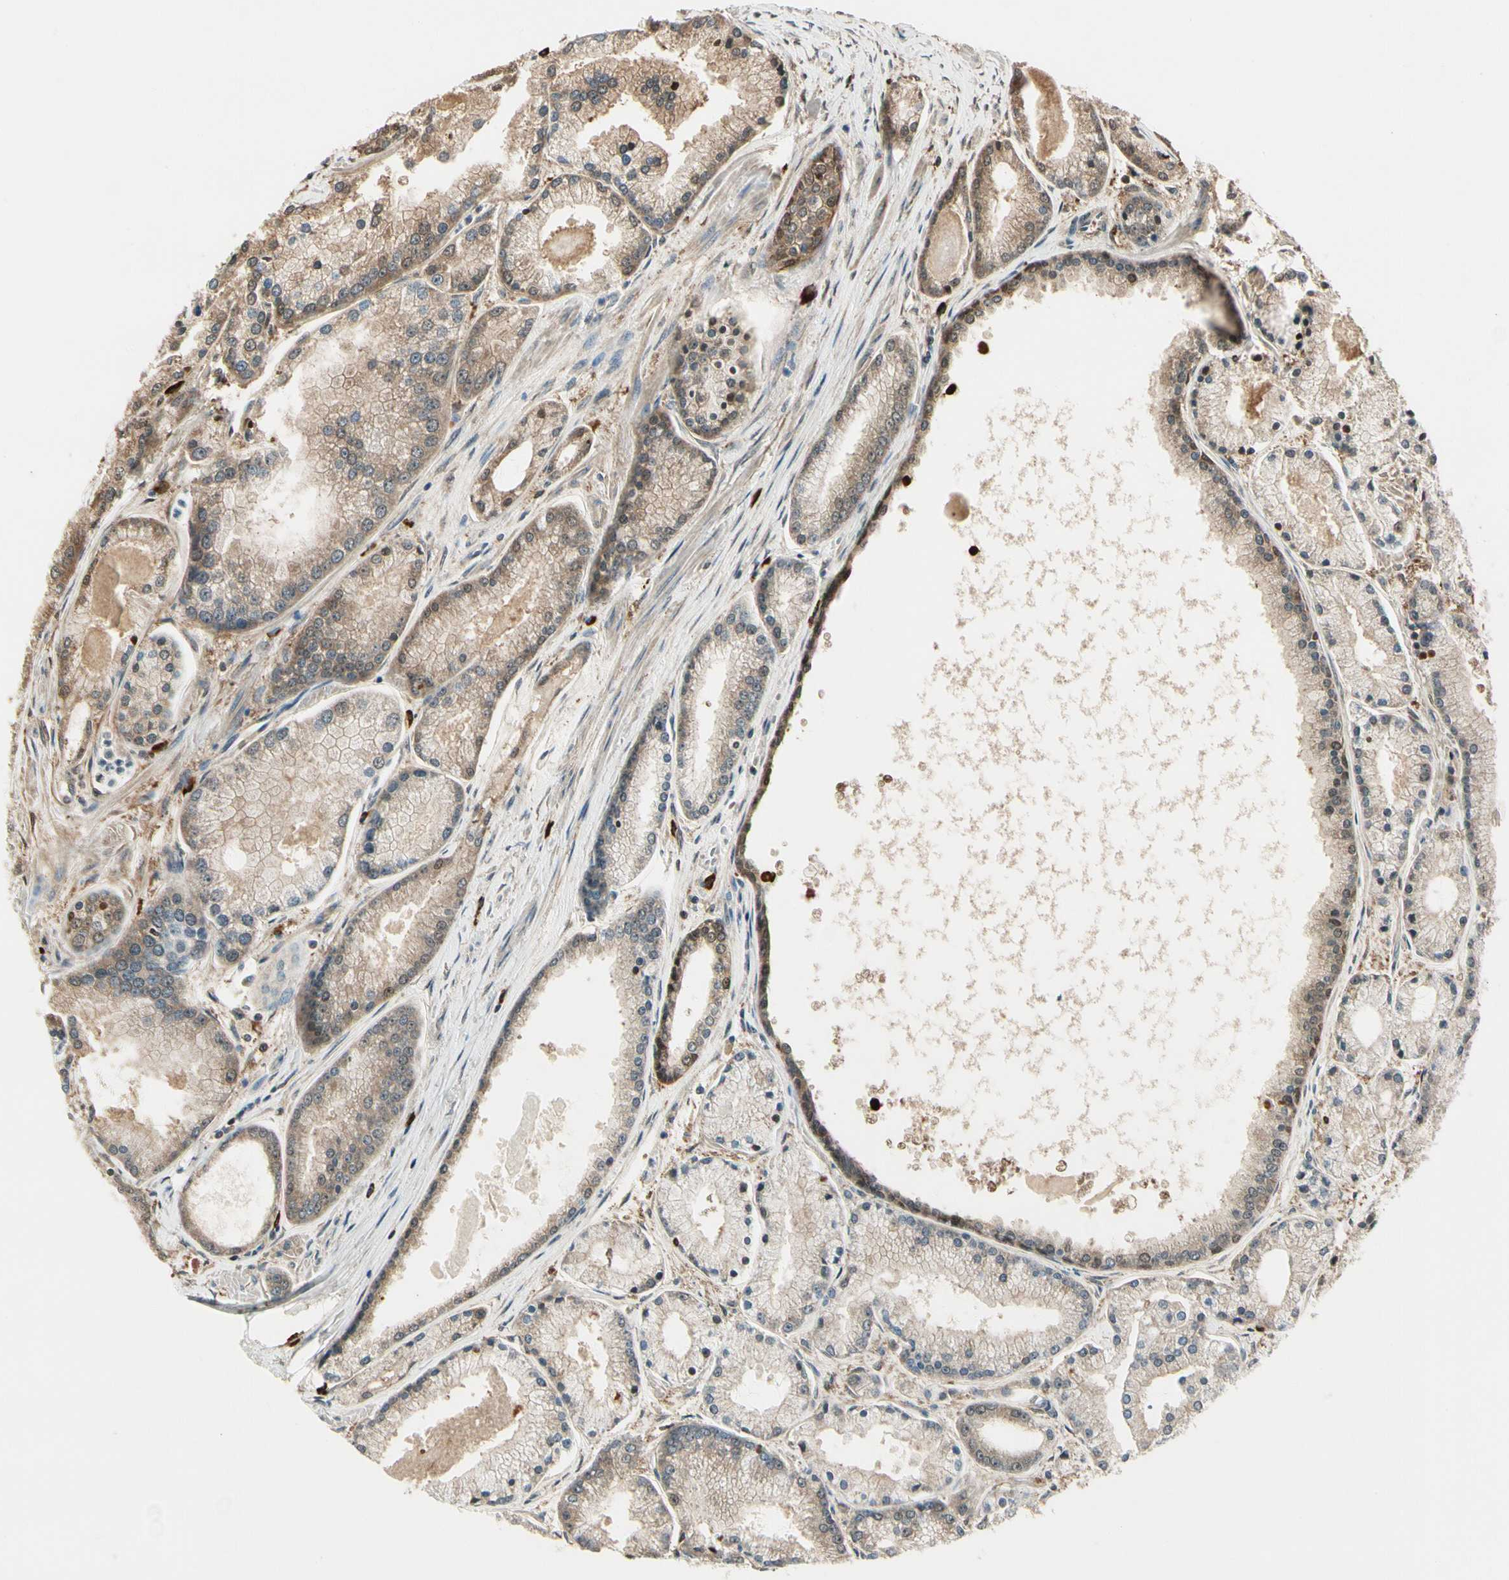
{"staining": {"intensity": "moderate", "quantity": "25%-75%", "location": "cytoplasmic/membranous"}, "tissue": "prostate cancer", "cell_type": "Tumor cells", "image_type": "cancer", "snomed": [{"axis": "morphology", "description": "Adenocarcinoma, High grade"}, {"axis": "topography", "description": "Prostate"}], "caption": "Immunohistochemical staining of human prostate cancer (adenocarcinoma (high-grade)) demonstrates moderate cytoplasmic/membranous protein staining in approximately 25%-75% of tumor cells.", "gene": "EVC", "patient": {"sex": "male", "age": 61}}